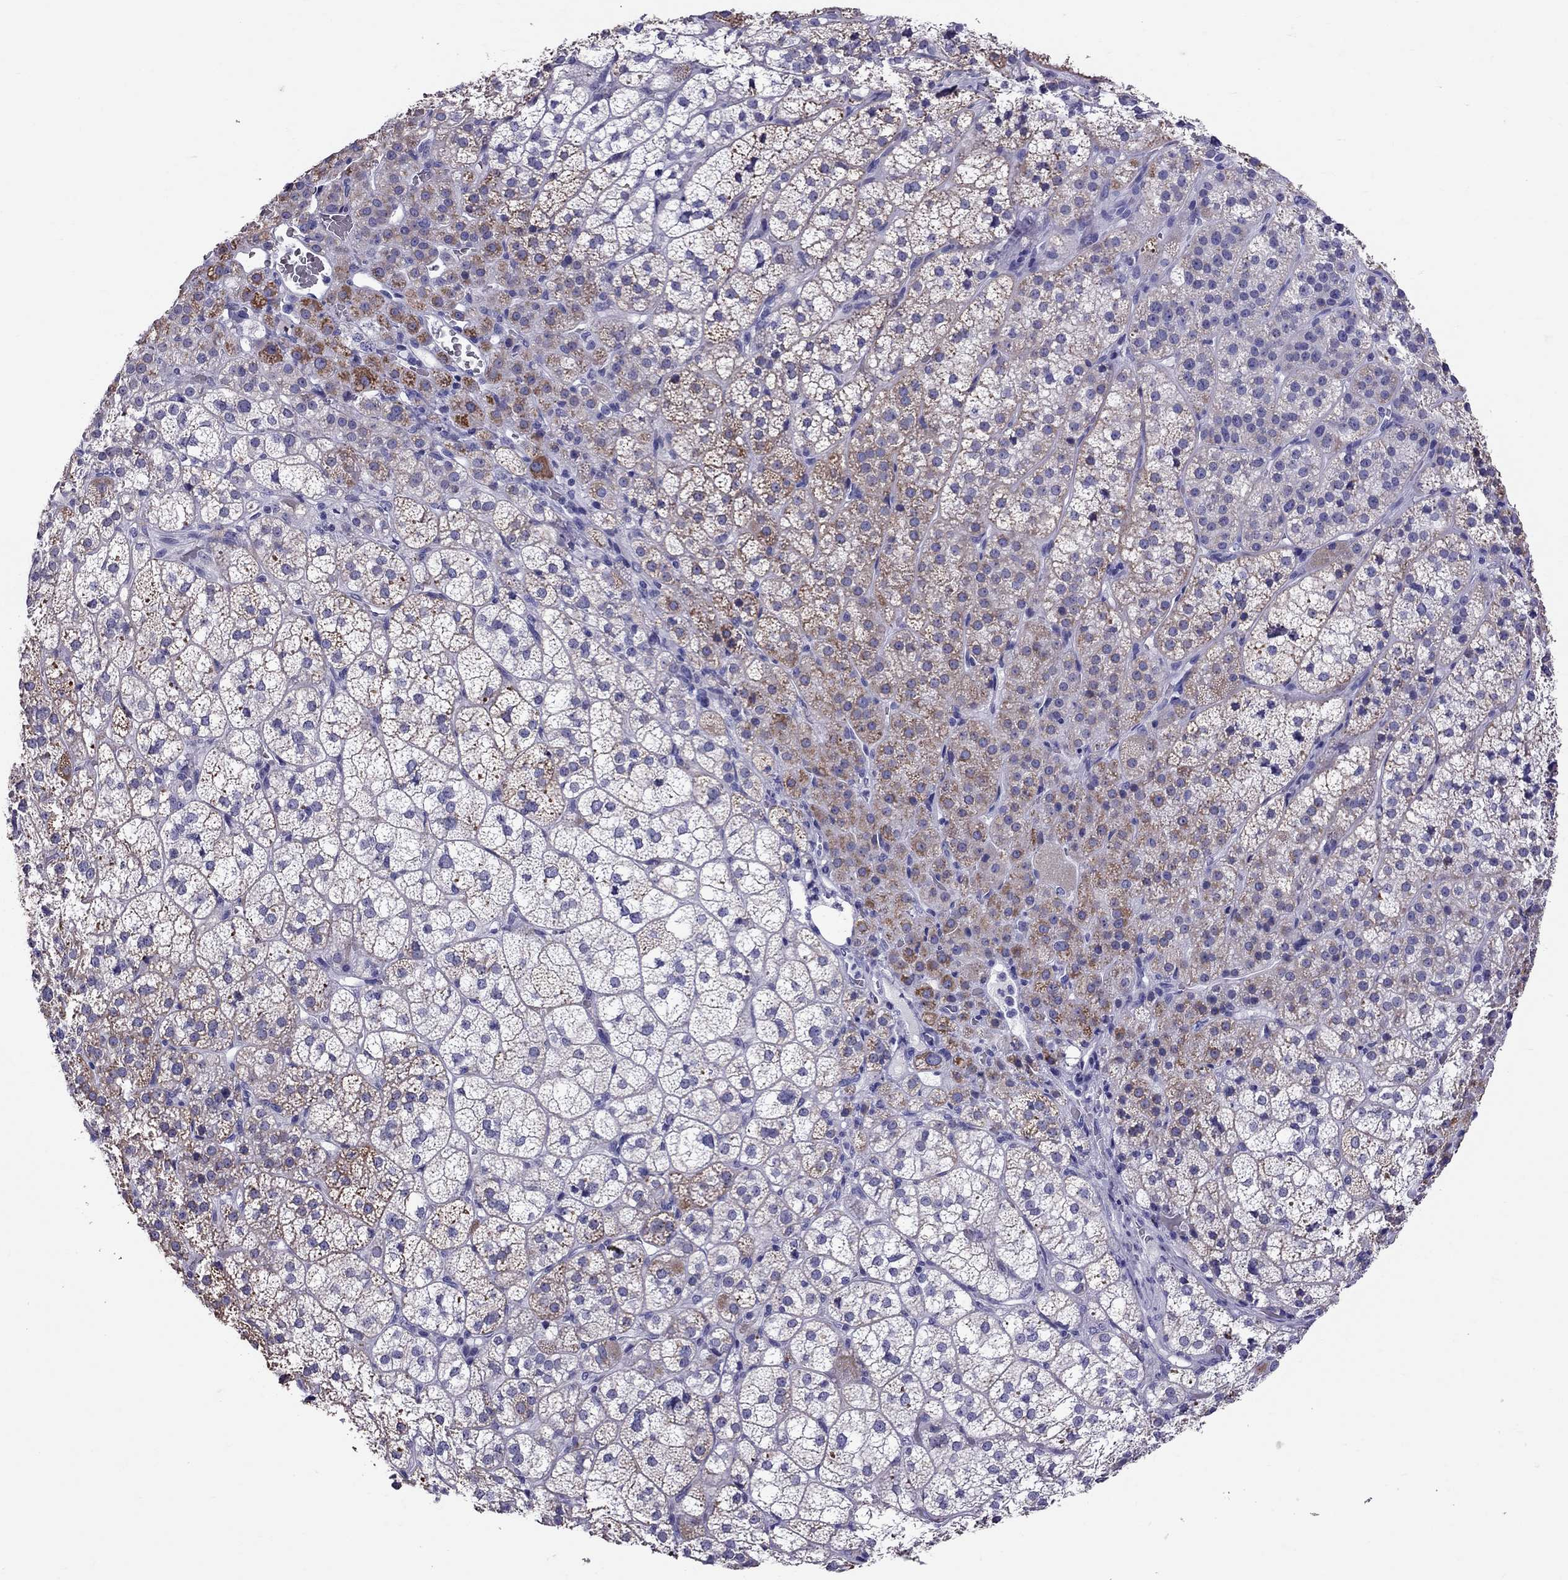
{"staining": {"intensity": "moderate", "quantity": "25%-75%", "location": "cytoplasmic/membranous"}, "tissue": "adrenal gland", "cell_type": "Glandular cells", "image_type": "normal", "snomed": [{"axis": "morphology", "description": "Normal tissue, NOS"}, {"axis": "topography", "description": "Adrenal gland"}], "caption": "Adrenal gland stained with DAB (3,3'-diaminobenzidine) IHC shows medium levels of moderate cytoplasmic/membranous expression in approximately 25%-75% of glandular cells. Using DAB (3,3'-diaminobenzidine) (brown) and hematoxylin (blue) stains, captured at high magnification using brightfield microscopy.", "gene": "TTLL13", "patient": {"sex": "female", "age": 60}}